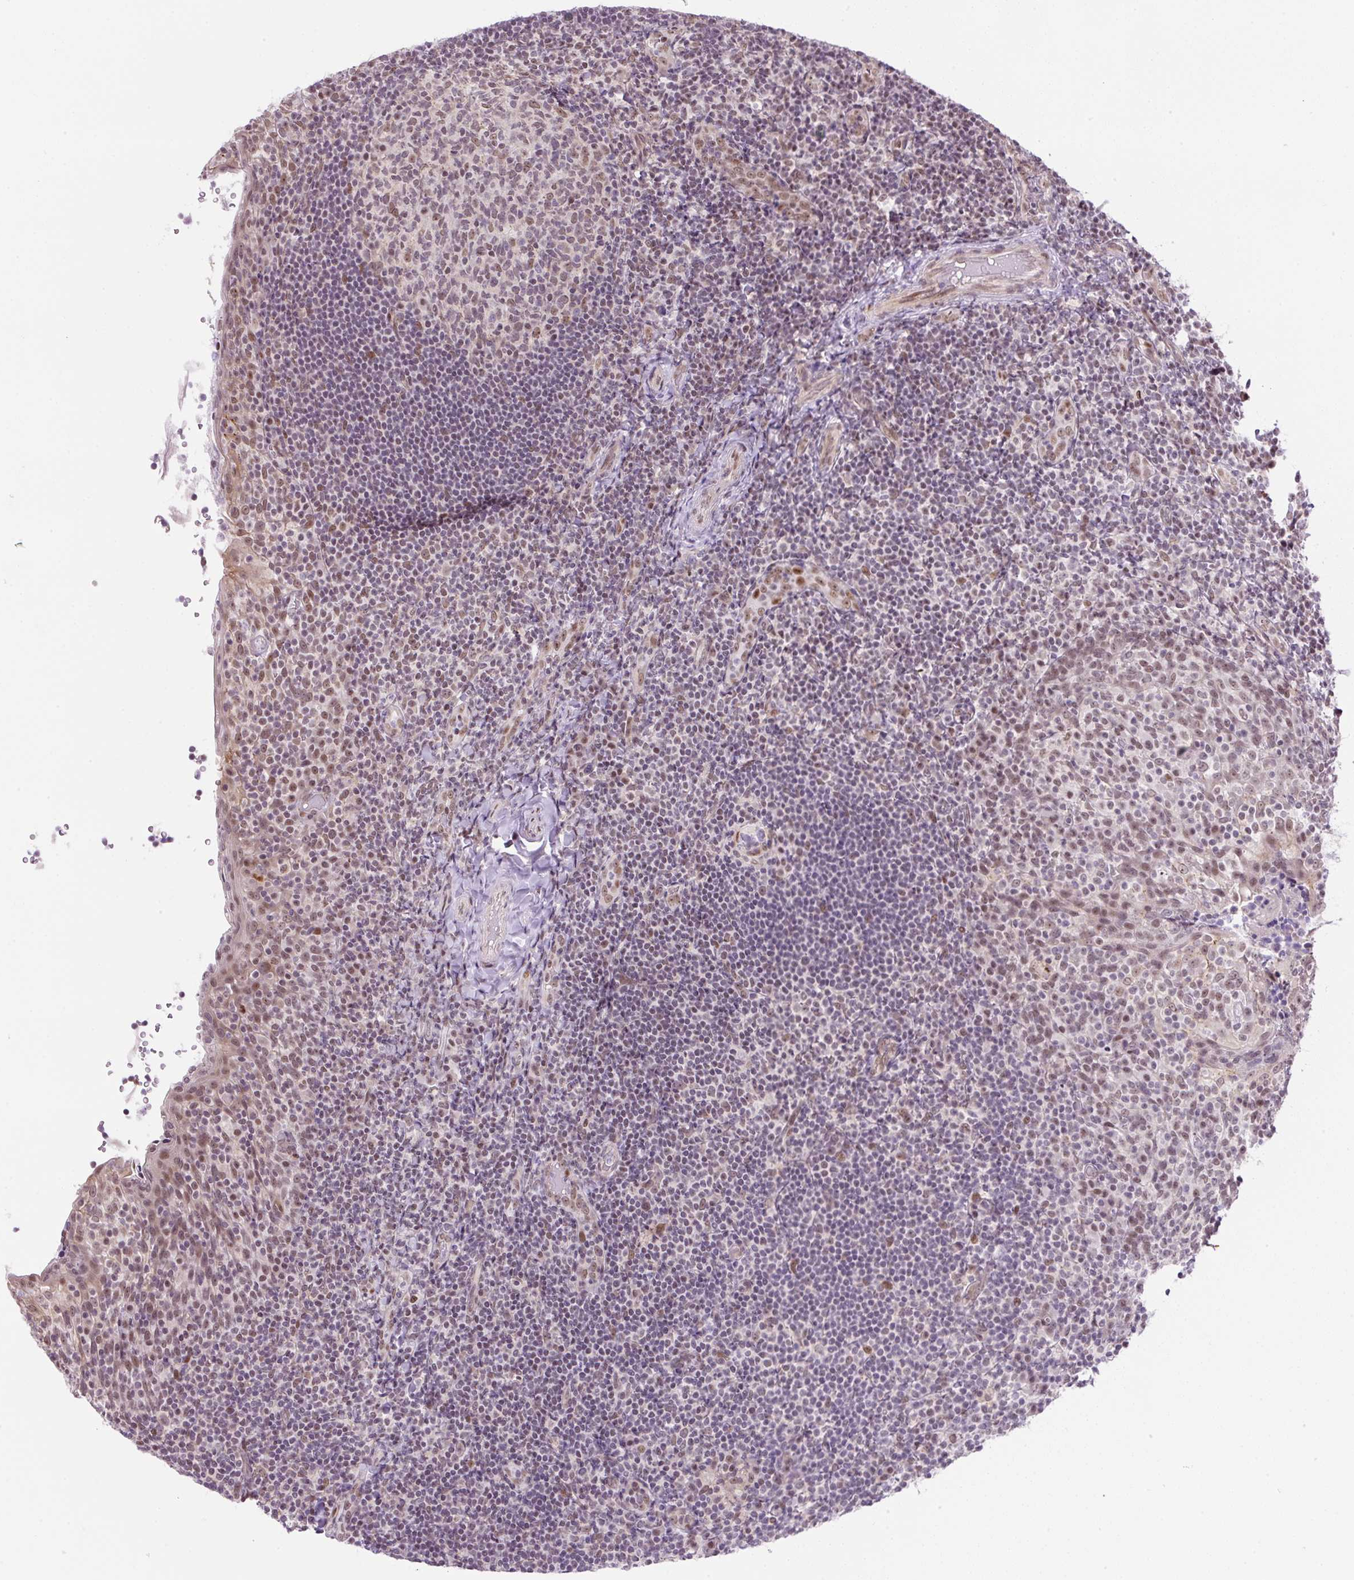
{"staining": {"intensity": "weak", "quantity": "25%-75%", "location": "nuclear"}, "tissue": "tonsil", "cell_type": "Germinal center cells", "image_type": "normal", "snomed": [{"axis": "morphology", "description": "Normal tissue, NOS"}, {"axis": "topography", "description": "Tonsil"}], "caption": "A brown stain shows weak nuclear staining of a protein in germinal center cells of unremarkable human tonsil.", "gene": "TAF1A", "patient": {"sex": "female", "age": 10}}